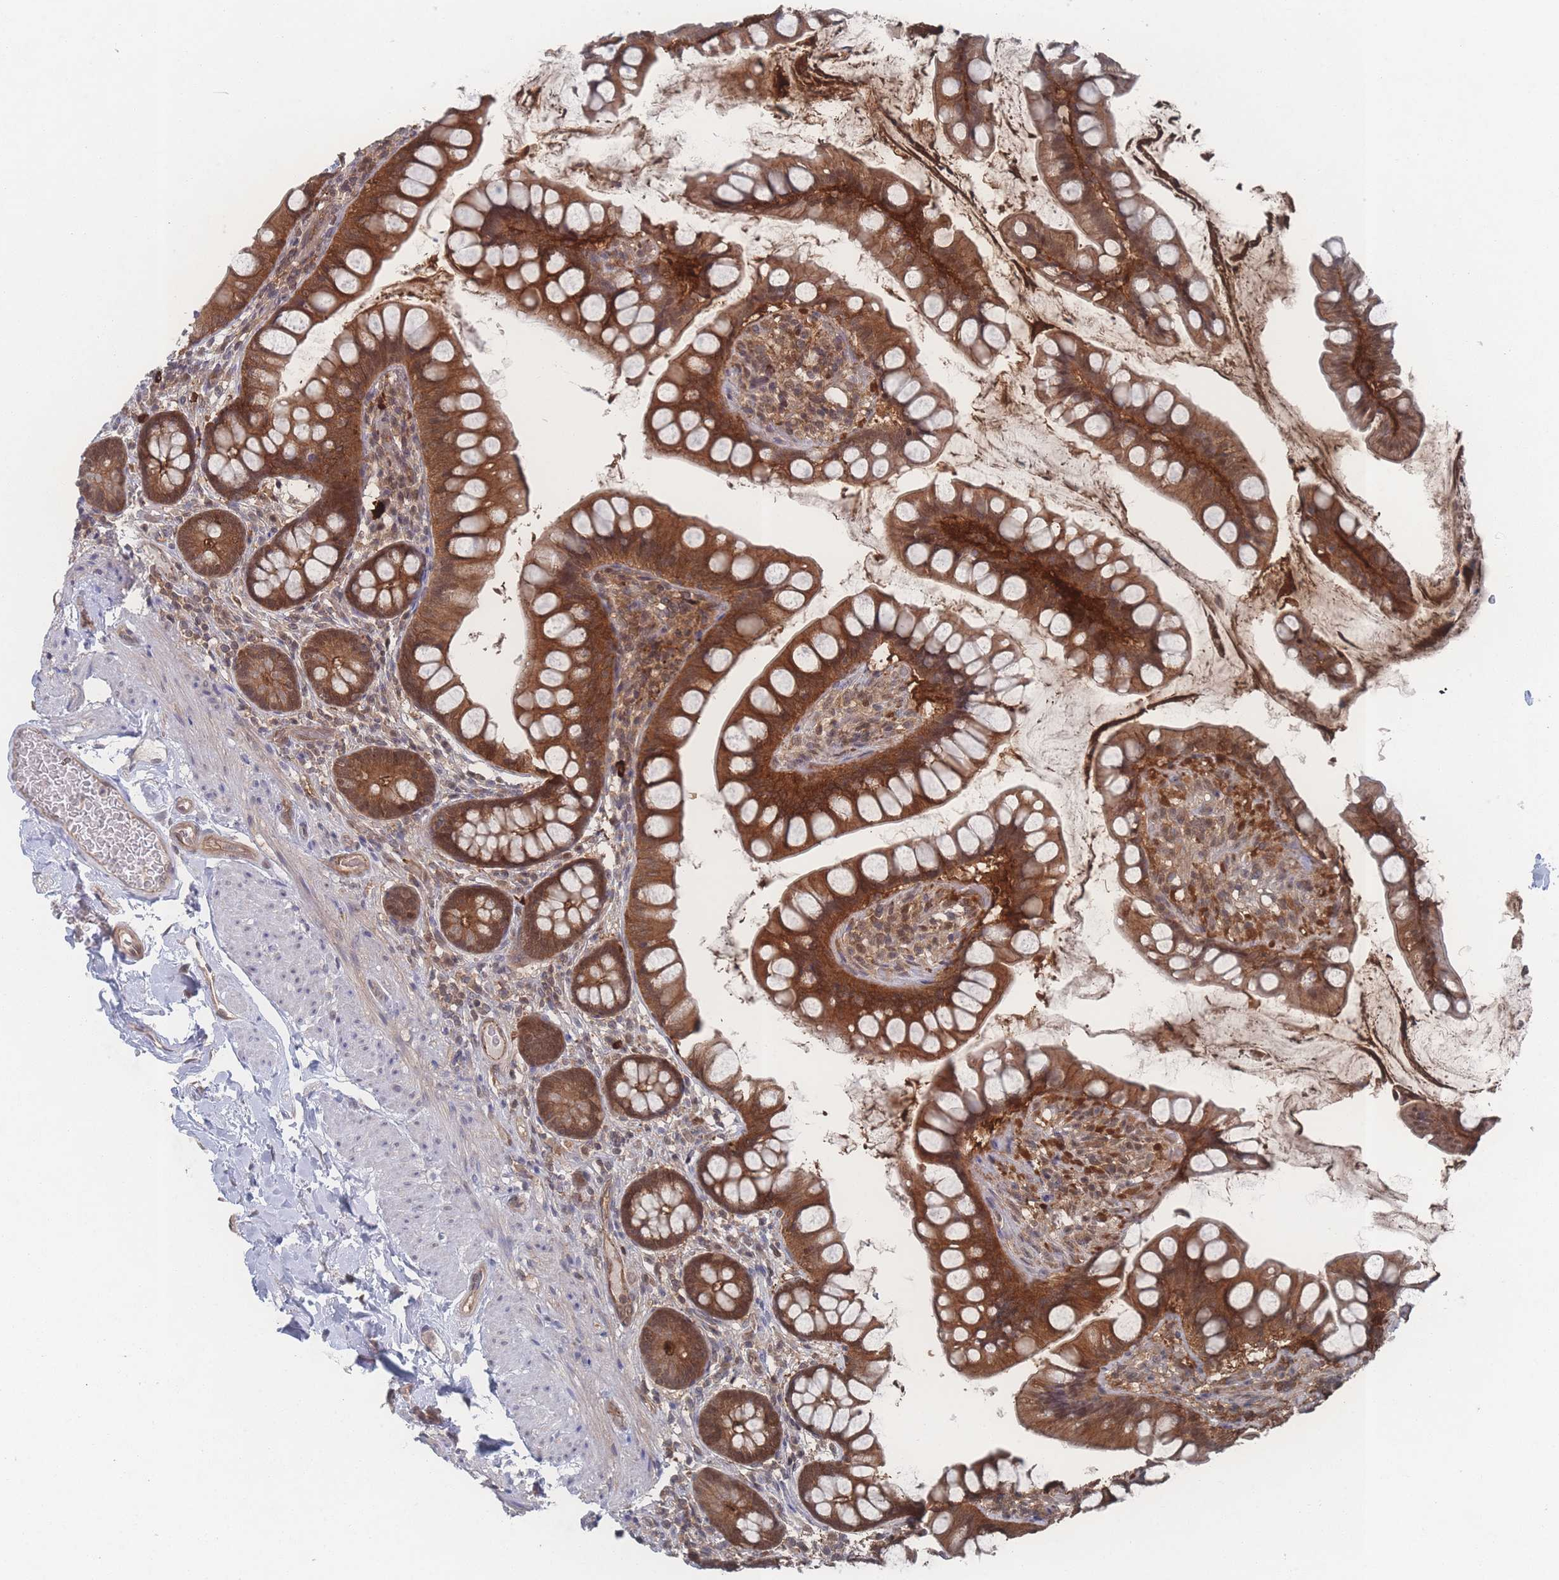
{"staining": {"intensity": "strong", "quantity": ">75%", "location": "cytoplasmic/membranous,nuclear"}, "tissue": "small intestine", "cell_type": "Glandular cells", "image_type": "normal", "snomed": [{"axis": "morphology", "description": "Normal tissue, NOS"}, {"axis": "topography", "description": "Small intestine"}], "caption": "Protein staining demonstrates strong cytoplasmic/membranous,nuclear positivity in about >75% of glandular cells in normal small intestine.", "gene": "PSMA1", "patient": {"sex": "male", "age": 70}}